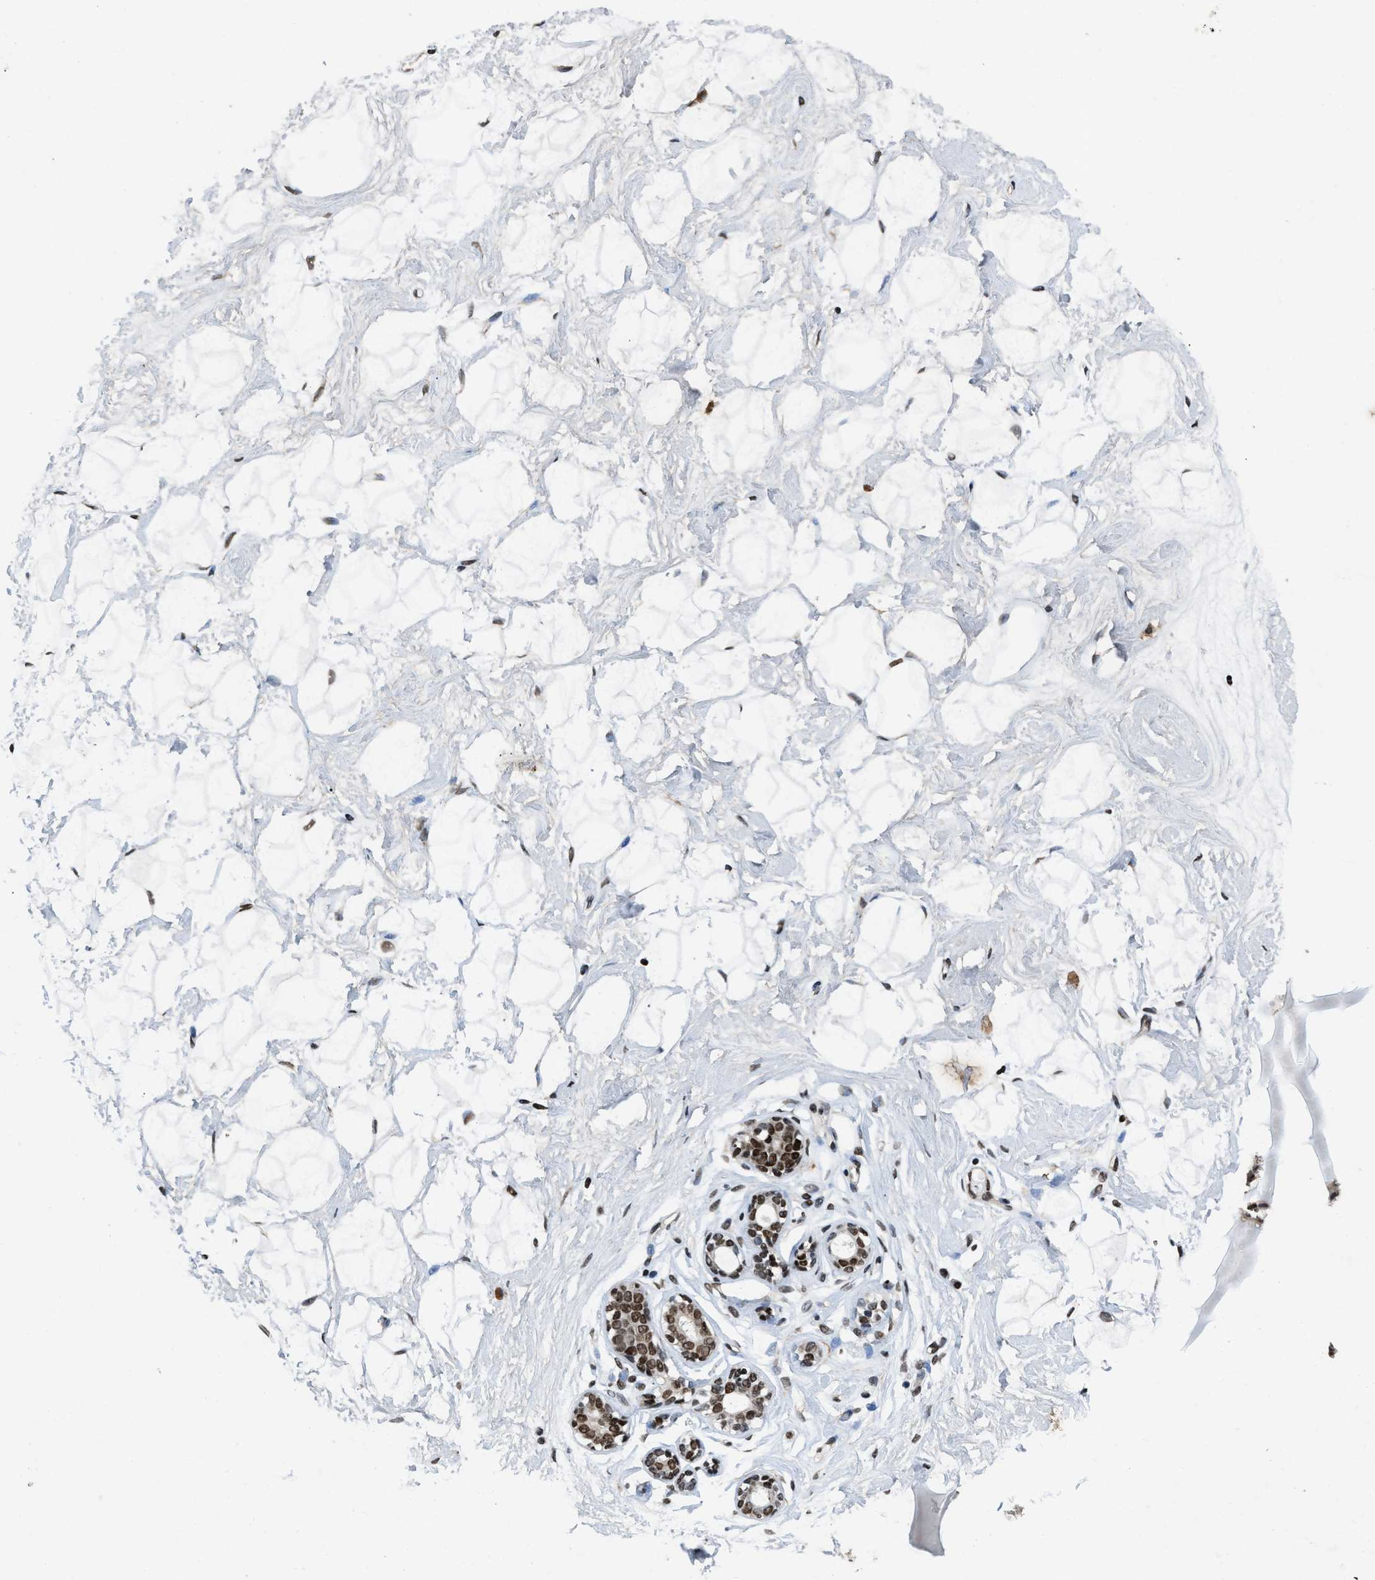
{"staining": {"intensity": "moderate", "quantity": "25%-75%", "location": "nuclear"}, "tissue": "breast", "cell_type": "Adipocytes", "image_type": "normal", "snomed": [{"axis": "morphology", "description": "Normal tissue, NOS"}, {"axis": "topography", "description": "Breast"}], "caption": "Protein positivity by immunohistochemistry exhibits moderate nuclear staining in approximately 25%-75% of adipocytes in benign breast.", "gene": "SAFB", "patient": {"sex": "female", "age": 23}}